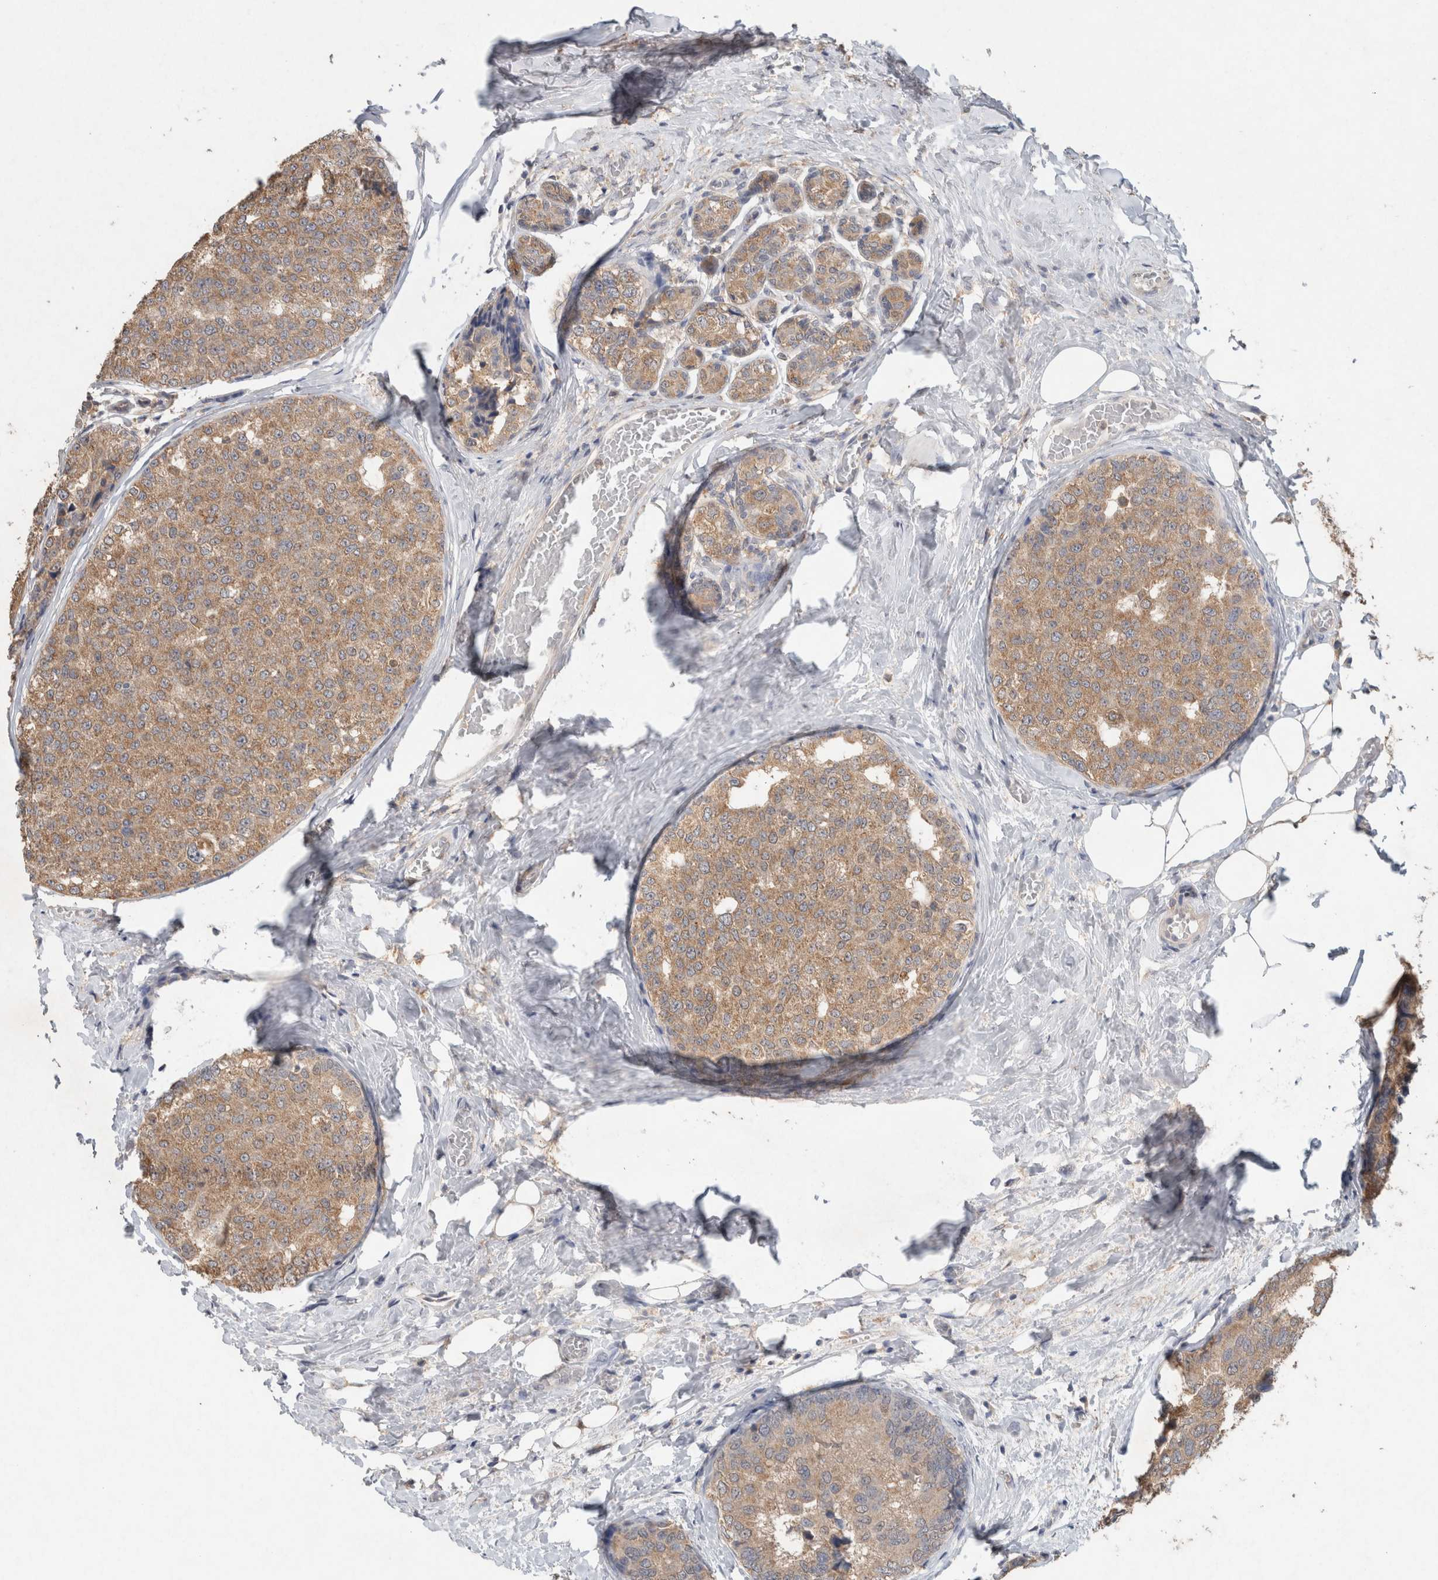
{"staining": {"intensity": "moderate", "quantity": ">75%", "location": "cytoplasmic/membranous"}, "tissue": "breast cancer", "cell_type": "Tumor cells", "image_type": "cancer", "snomed": [{"axis": "morphology", "description": "Normal tissue, NOS"}, {"axis": "morphology", "description": "Duct carcinoma"}, {"axis": "topography", "description": "Breast"}], "caption": "Moderate cytoplasmic/membranous protein positivity is appreciated in approximately >75% of tumor cells in infiltrating ductal carcinoma (breast).", "gene": "RAB14", "patient": {"sex": "female", "age": 43}}